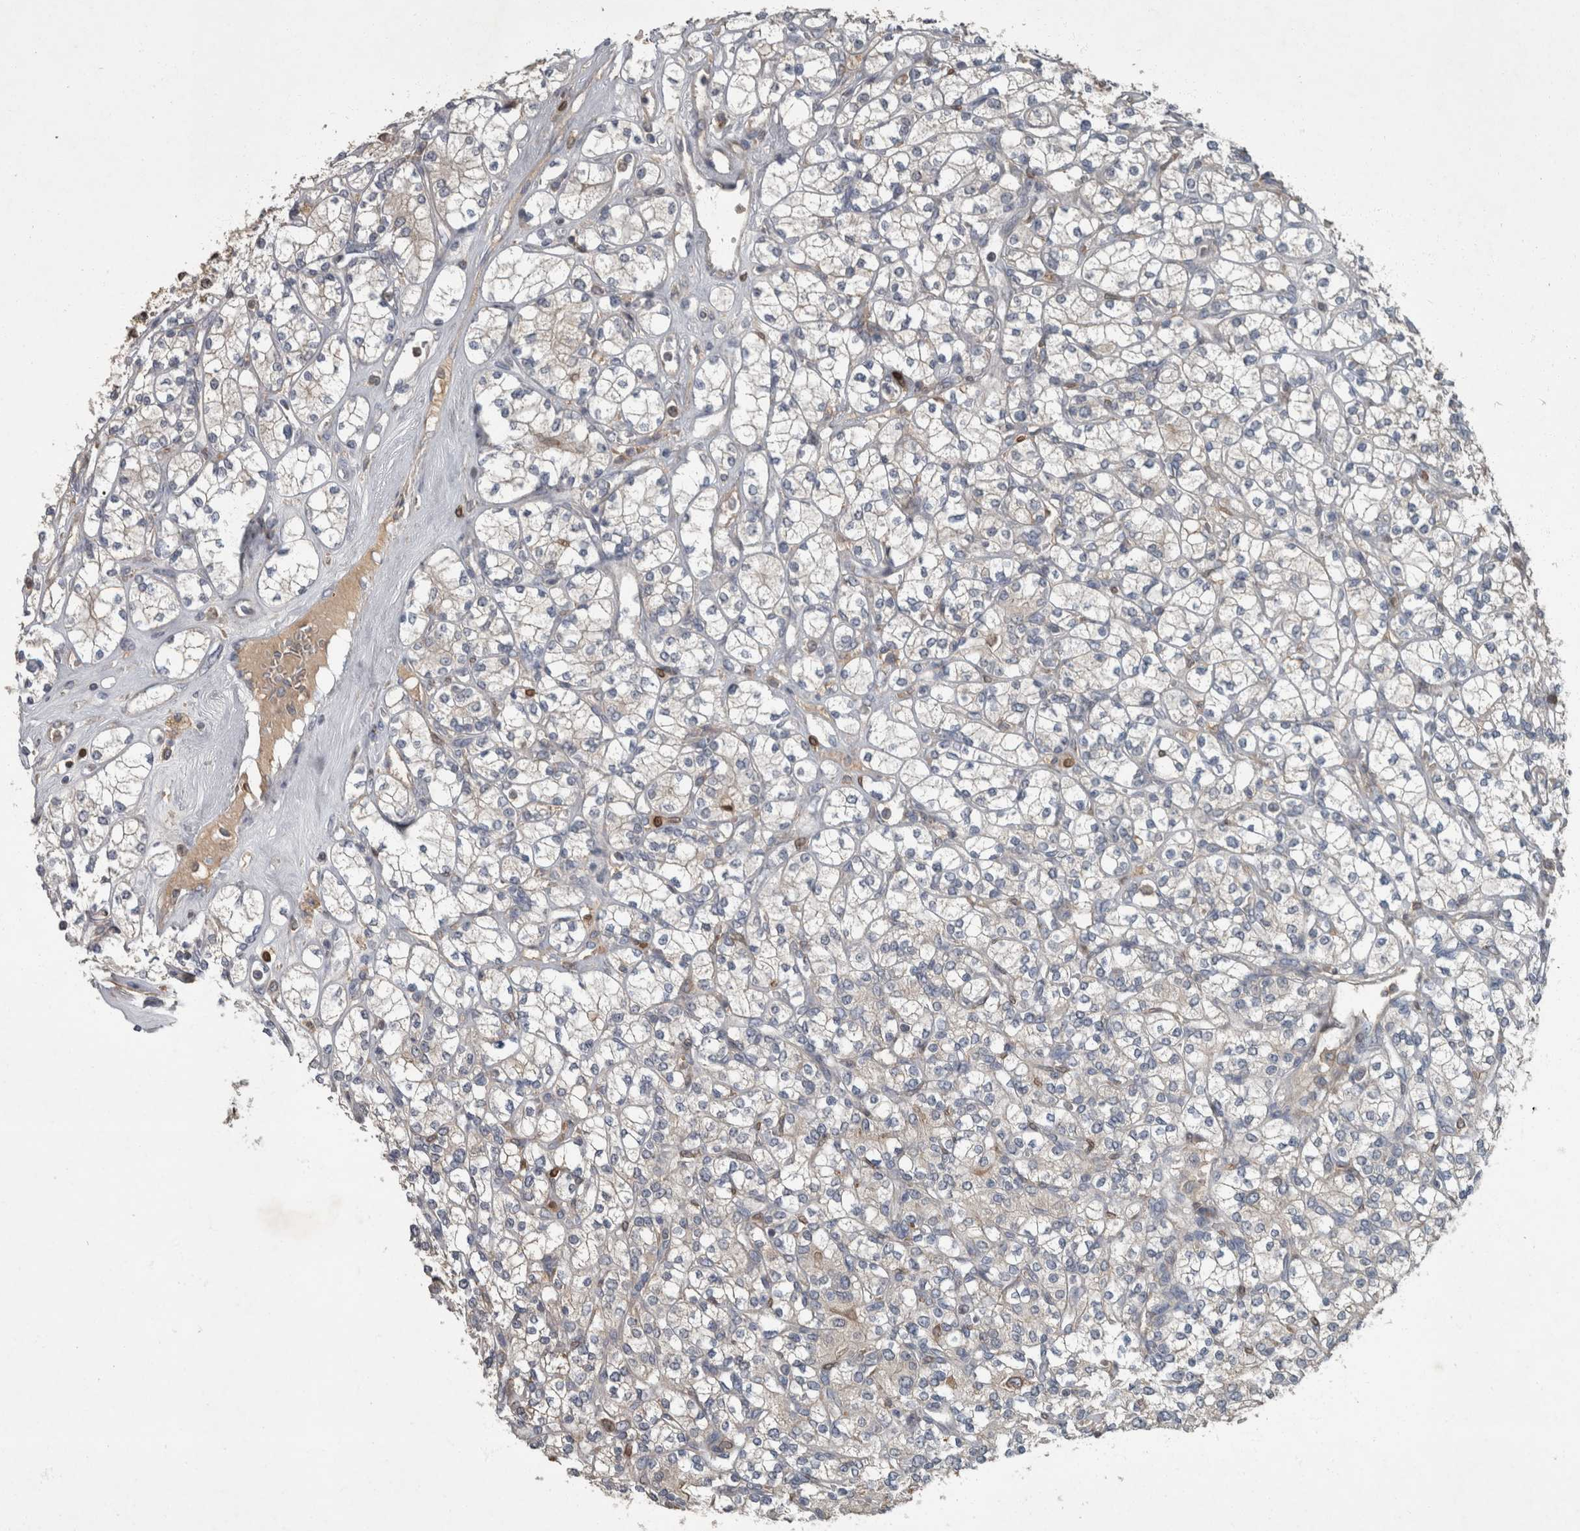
{"staining": {"intensity": "negative", "quantity": "none", "location": "none"}, "tissue": "renal cancer", "cell_type": "Tumor cells", "image_type": "cancer", "snomed": [{"axis": "morphology", "description": "Adenocarcinoma, NOS"}, {"axis": "topography", "description": "Kidney"}], "caption": "Tumor cells are negative for brown protein staining in adenocarcinoma (renal).", "gene": "PPP1R3C", "patient": {"sex": "male", "age": 77}}